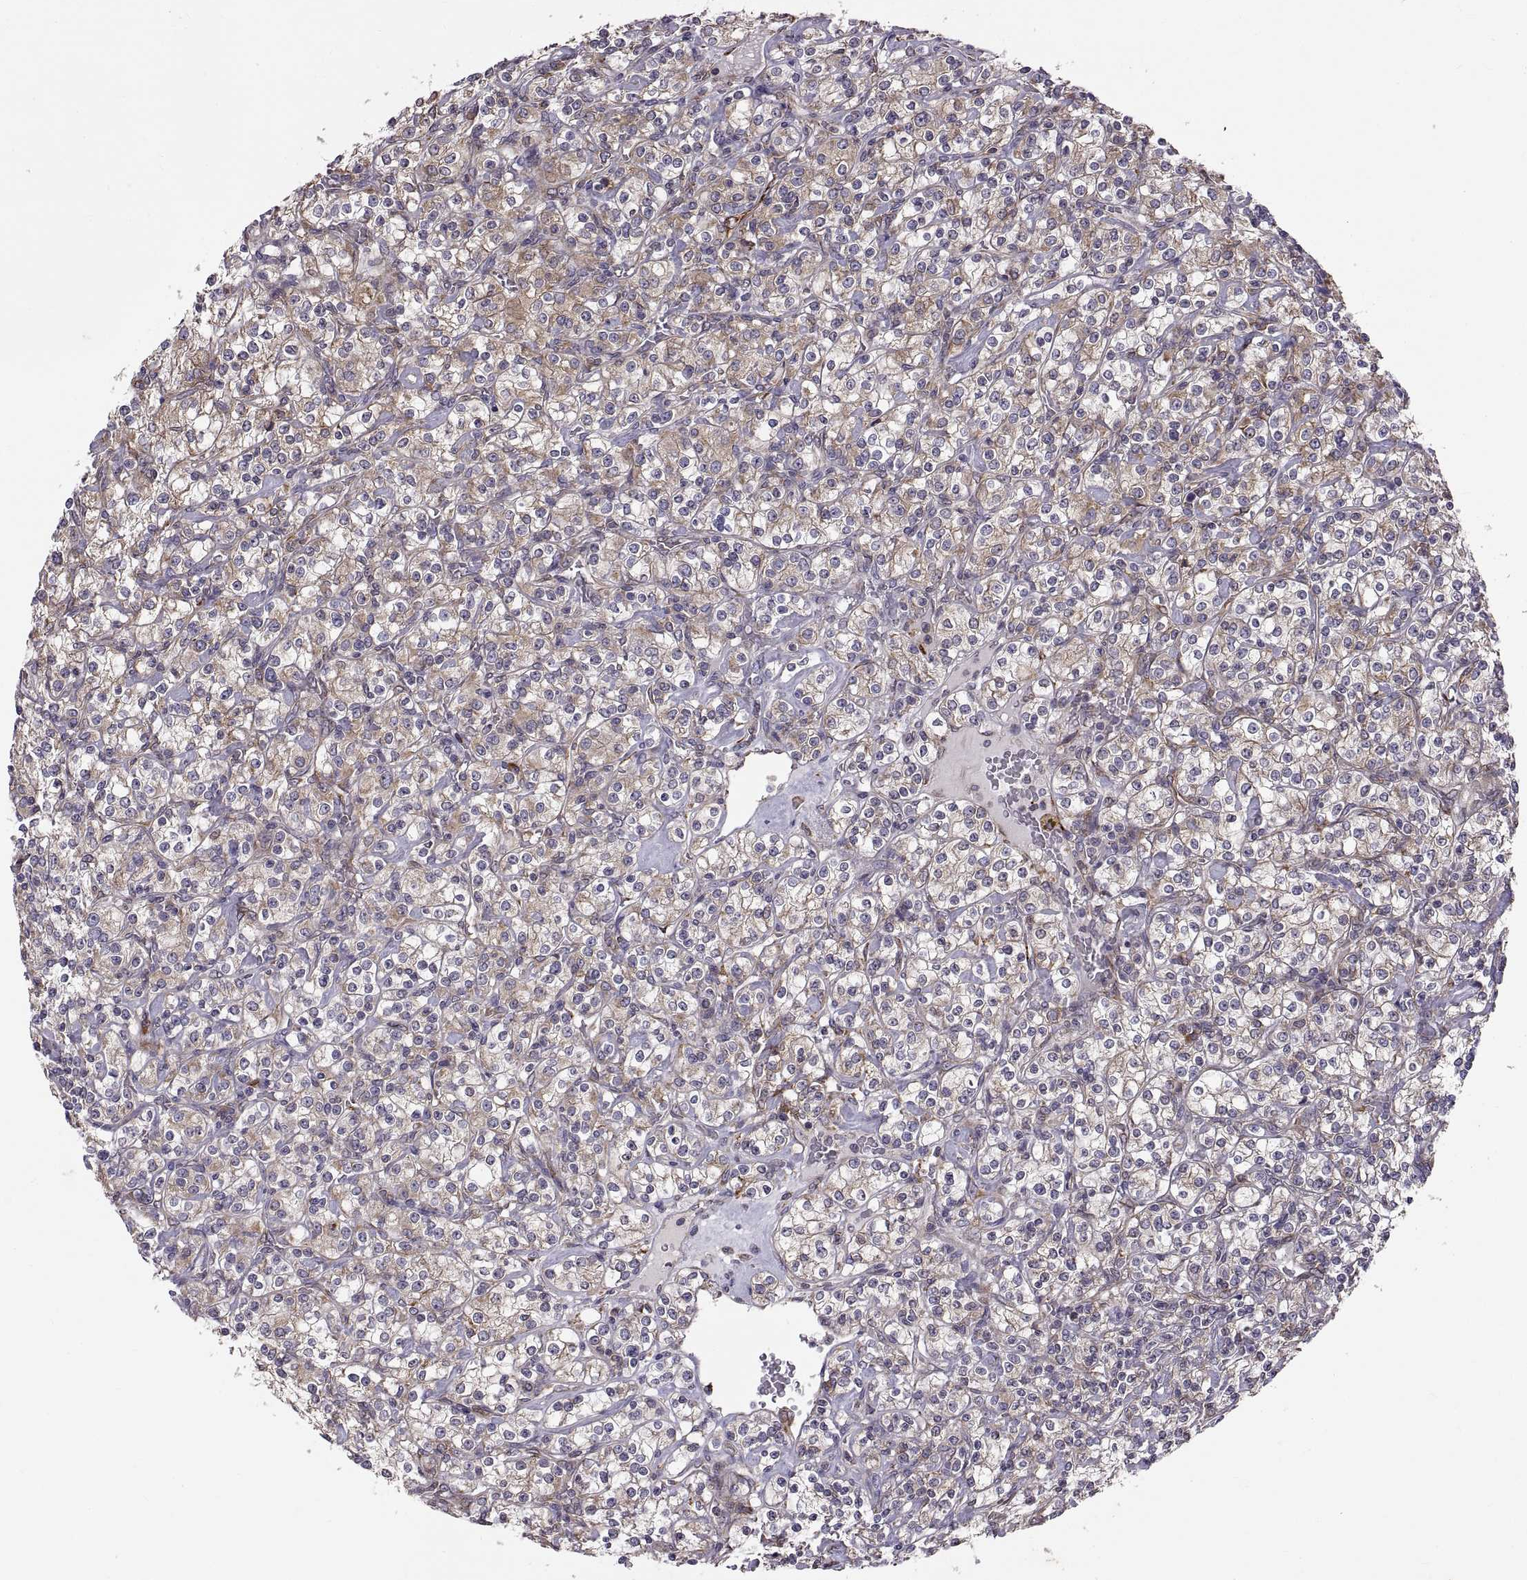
{"staining": {"intensity": "moderate", "quantity": ">75%", "location": "cytoplasmic/membranous"}, "tissue": "renal cancer", "cell_type": "Tumor cells", "image_type": "cancer", "snomed": [{"axis": "morphology", "description": "Adenocarcinoma, NOS"}, {"axis": "topography", "description": "Kidney"}], "caption": "Protein staining shows moderate cytoplasmic/membranous expression in about >75% of tumor cells in renal cancer (adenocarcinoma).", "gene": "PLEKHB2", "patient": {"sex": "male", "age": 77}}